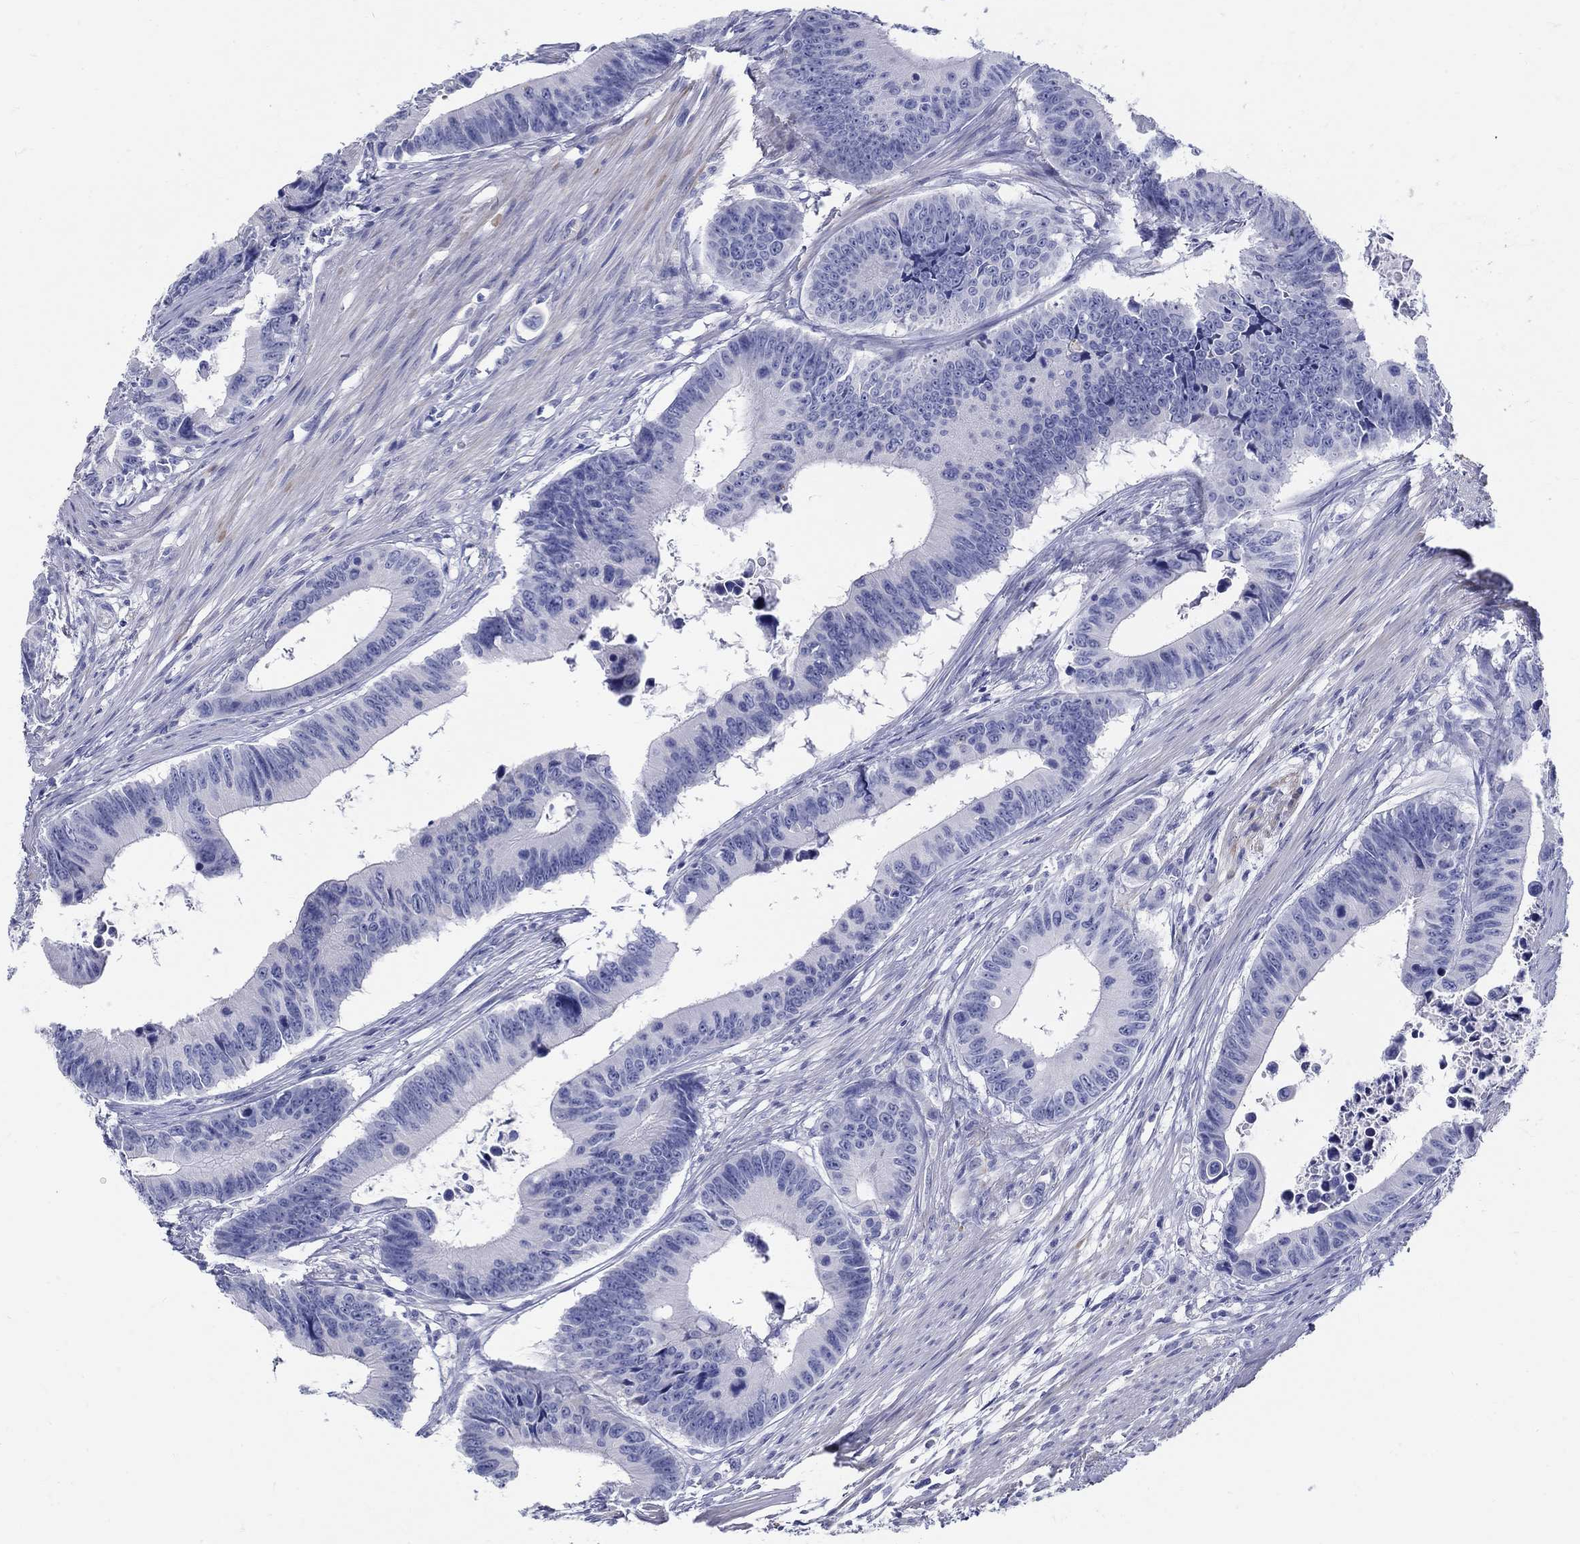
{"staining": {"intensity": "negative", "quantity": "none", "location": "none"}, "tissue": "colorectal cancer", "cell_type": "Tumor cells", "image_type": "cancer", "snomed": [{"axis": "morphology", "description": "Adenocarcinoma, NOS"}, {"axis": "topography", "description": "Colon"}], "caption": "Tumor cells are negative for protein expression in human colorectal cancer (adenocarcinoma). (DAB immunohistochemistry visualized using brightfield microscopy, high magnification).", "gene": "CRYGS", "patient": {"sex": "female", "age": 87}}